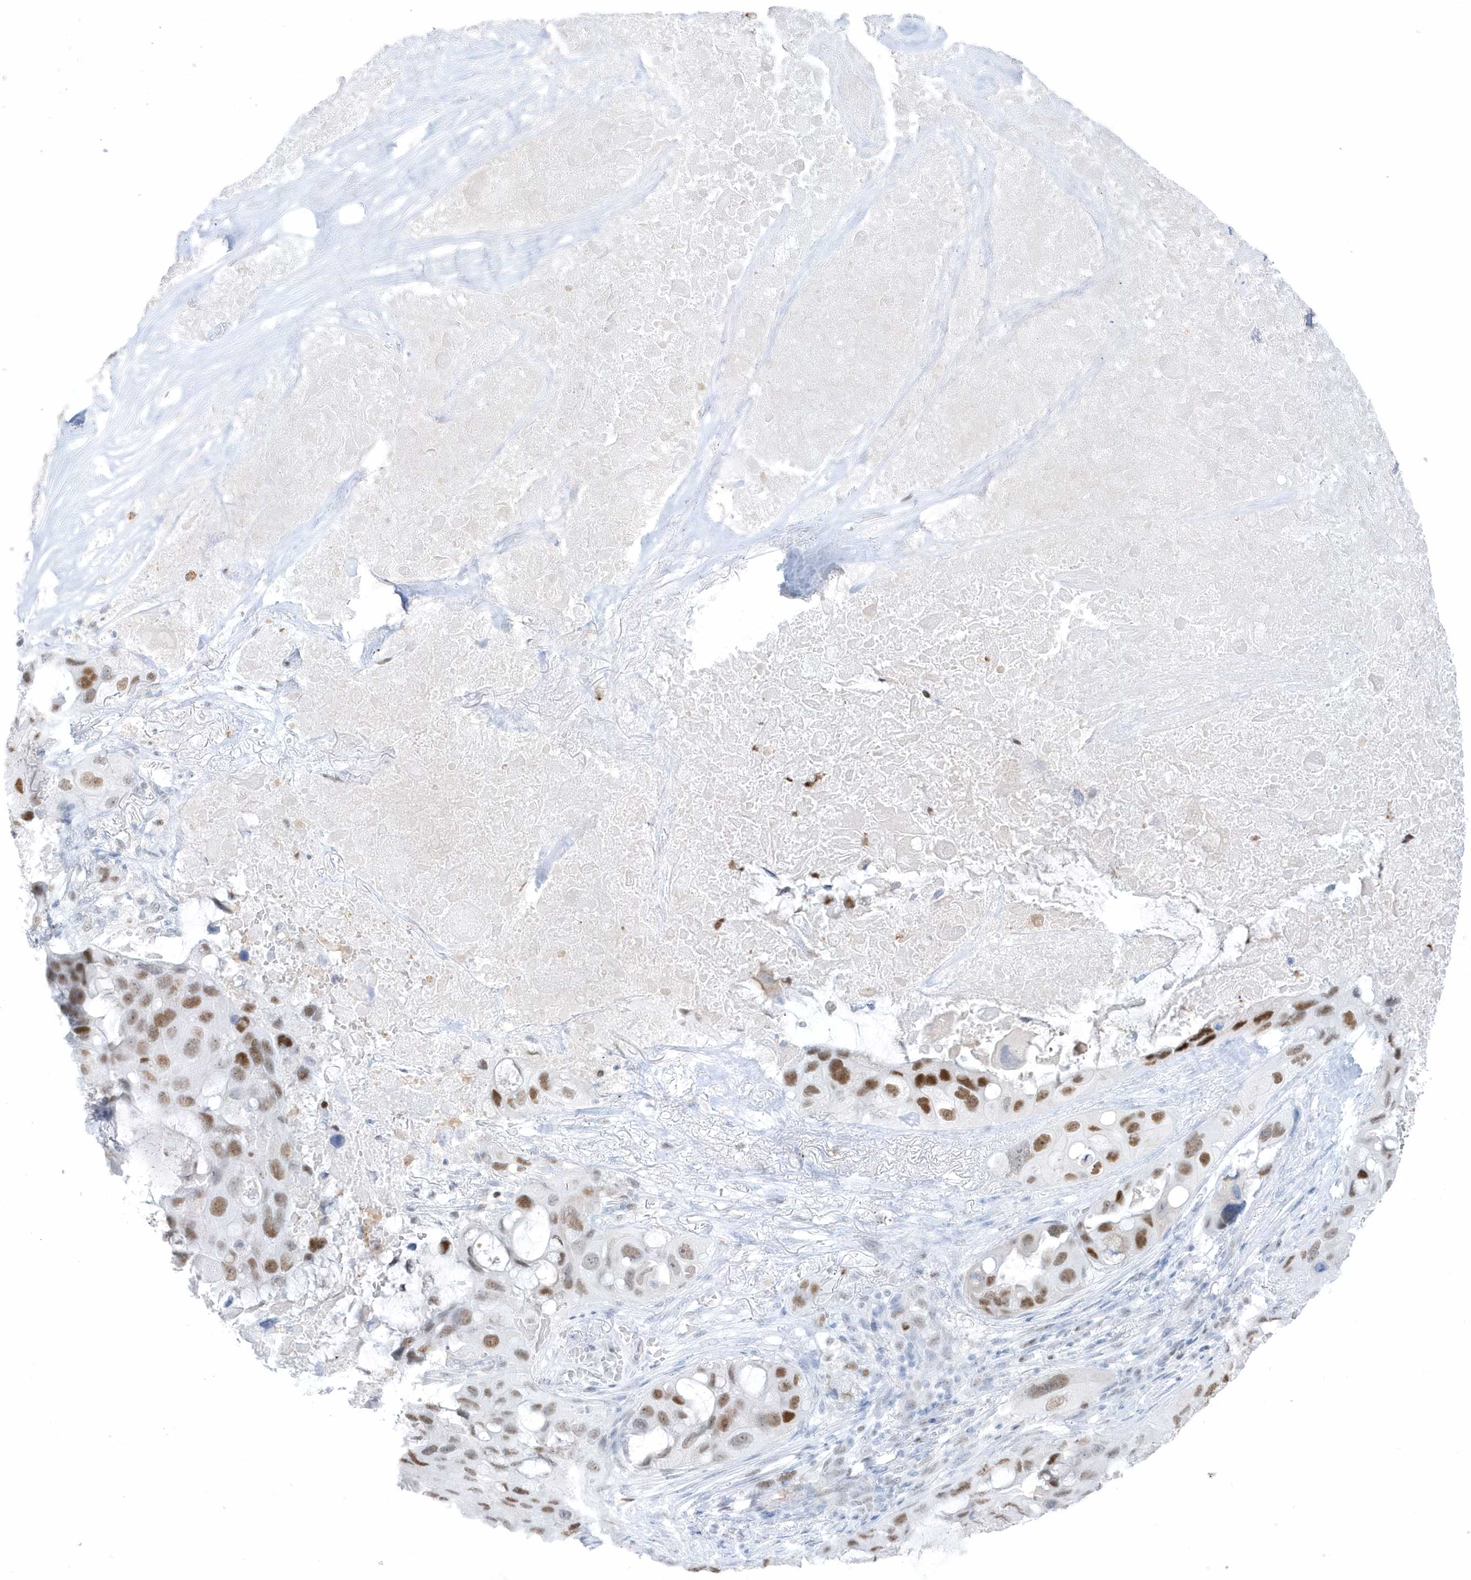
{"staining": {"intensity": "moderate", "quantity": ">75%", "location": "nuclear"}, "tissue": "lung cancer", "cell_type": "Tumor cells", "image_type": "cancer", "snomed": [{"axis": "morphology", "description": "Squamous cell carcinoma, NOS"}, {"axis": "topography", "description": "Lung"}], "caption": "Protein analysis of lung squamous cell carcinoma tissue reveals moderate nuclear staining in approximately >75% of tumor cells.", "gene": "SMIM34", "patient": {"sex": "female", "age": 73}}